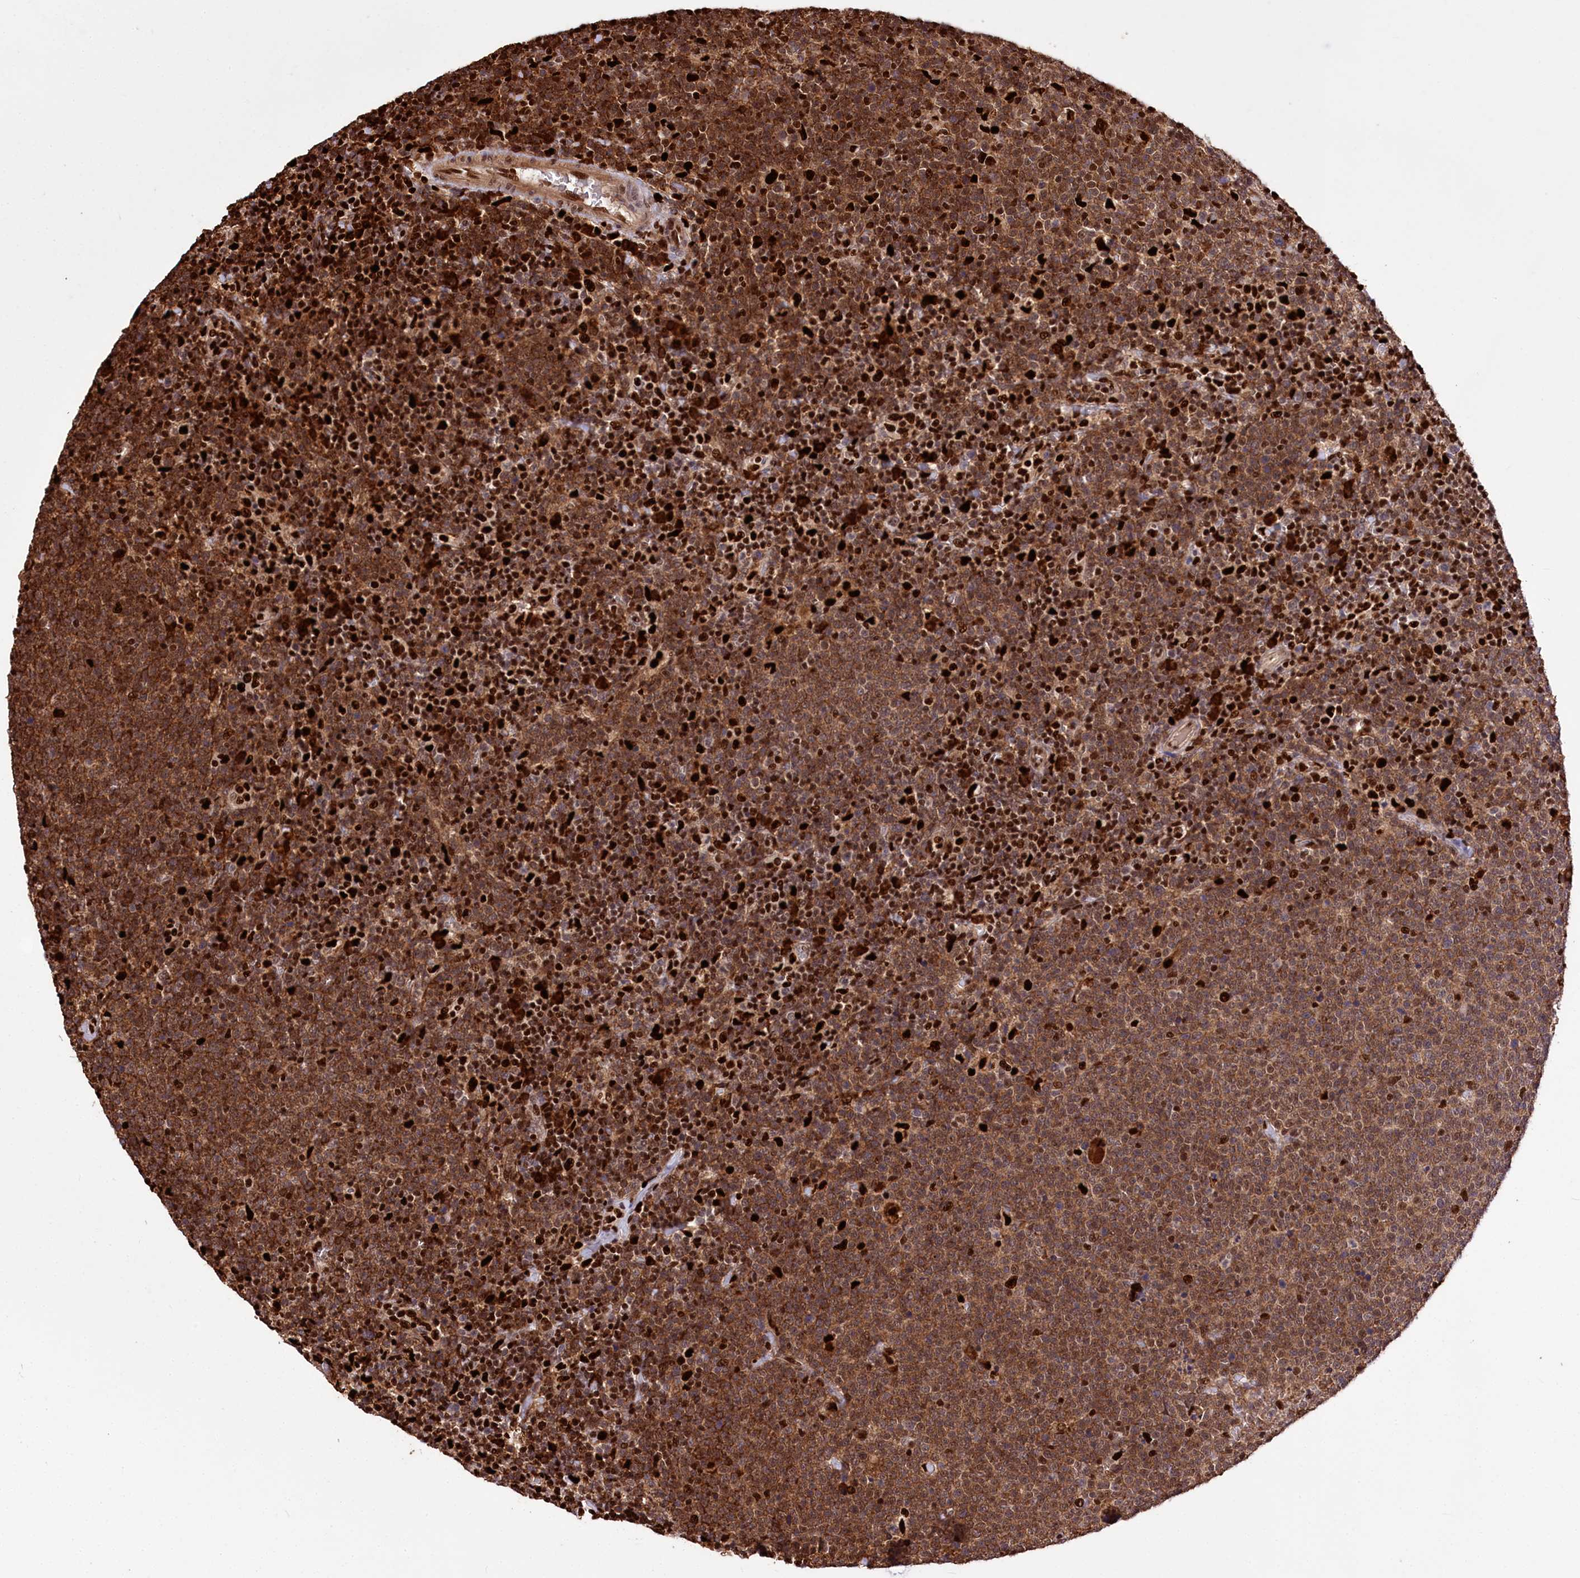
{"staining": {"intensity": "moderate", "quantity": ">75%", "location": "cytoplasmic/membranous,nuclear"}, "tissue": "lymphoma", "cell_type": "Tumor cells", "image_type": "cancer", "snomed": [{"axis": "morphology", "description": "Malignant lymphoma, non-Hodgkin's type, High grade"}, {"axis": "topography", "description": "Lymph node"}], "caption": "Malignant lymphoma, non-Hodgkin's type (high-grade) was stained to show a protein in brown. There is medium levels of moderate cytoplasmic/membranous and nuclear positivity in about >75% of tumor cells. Using DAB (3,3'-diaminobenzidine) (brown) and hematoxylin (blue) stains, captured at high magnification using brightfield microscopy.", "gene": "FIGN", "patient": {"sex": "male", "age": 61}}